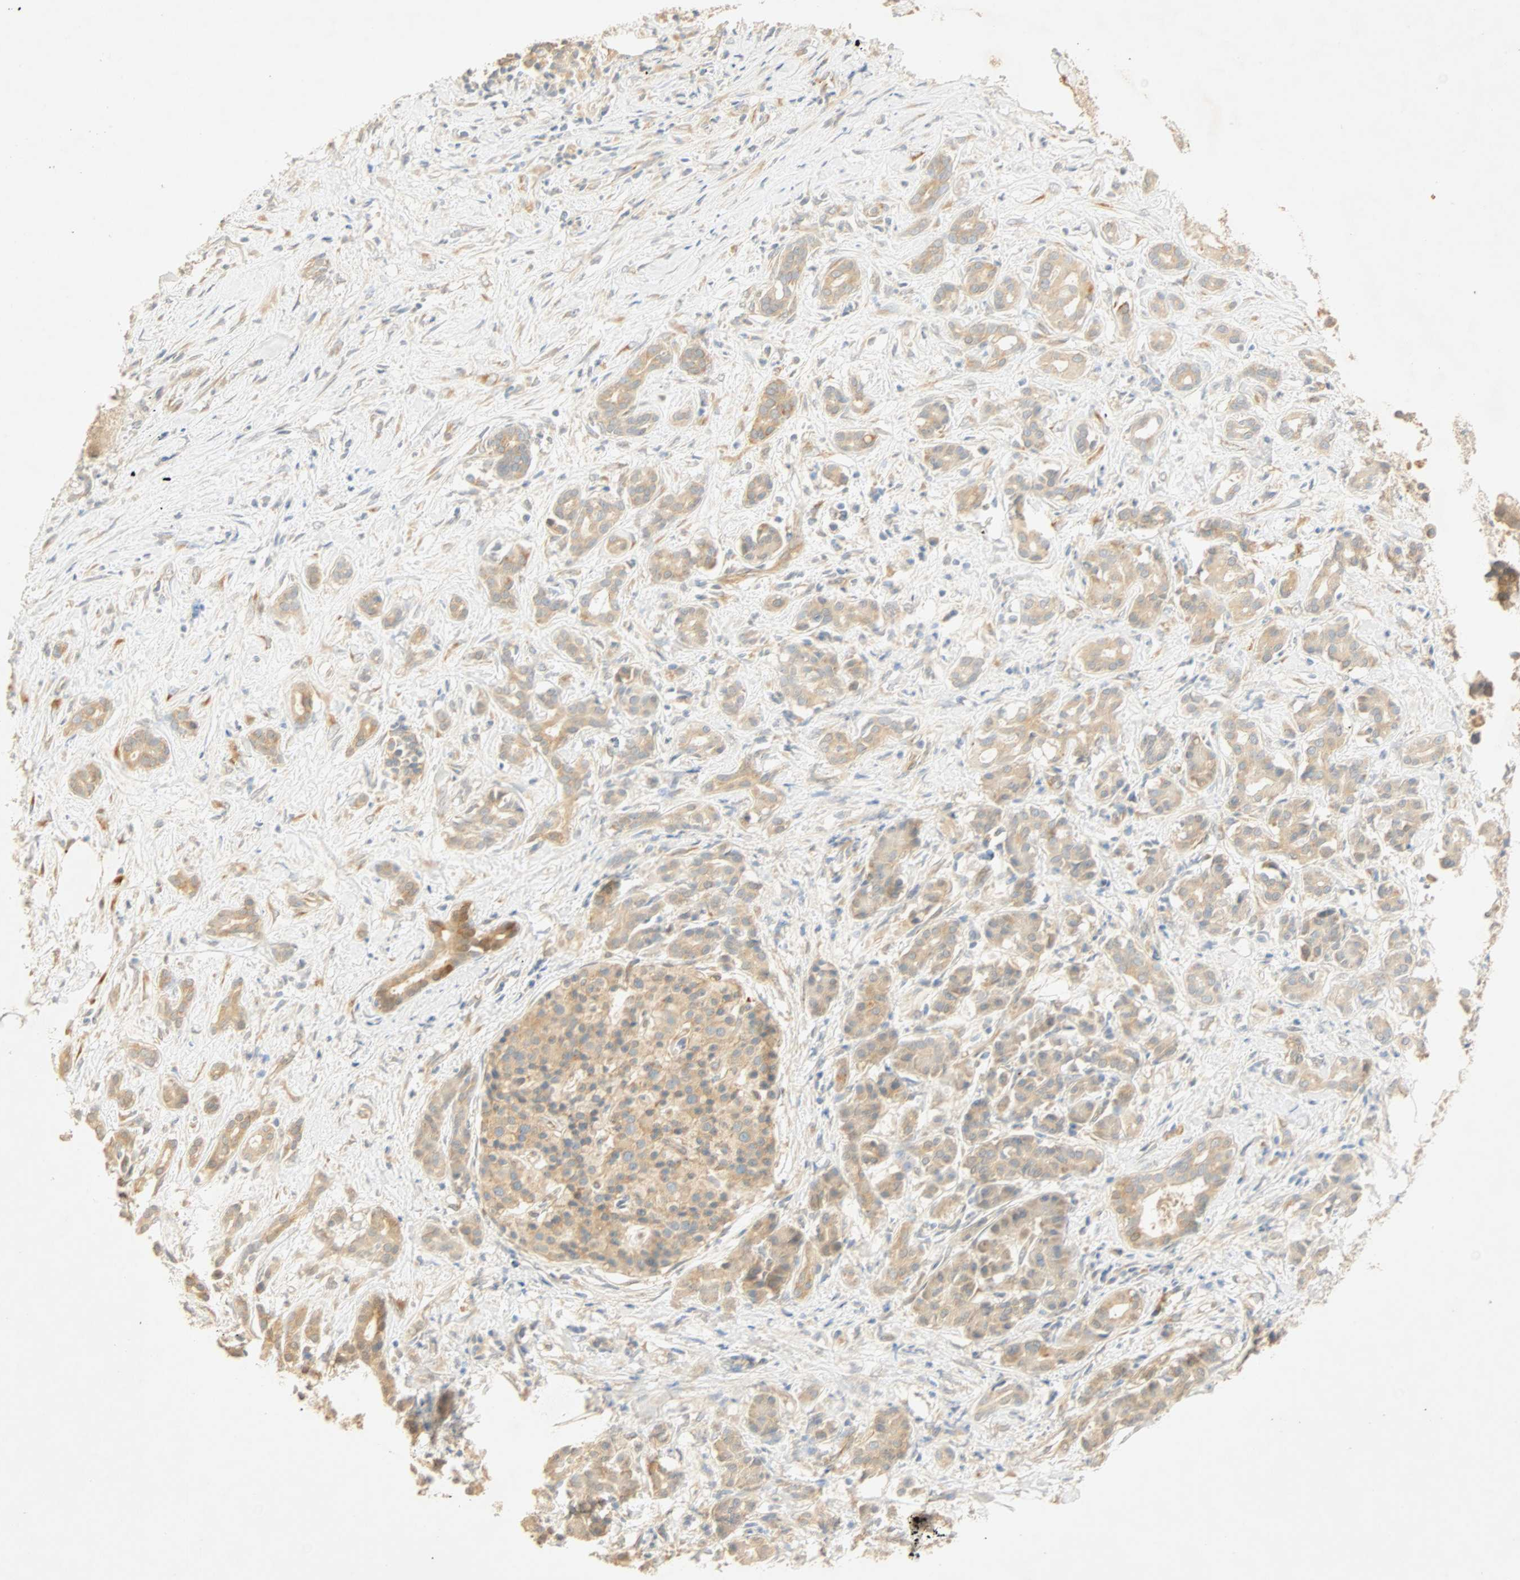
{"staining": {"intensity": "weak", "quantity": "25%-75%", "location": "cytoplasmic/membranous"}, "tissue": "pancreatic cancer", "cell_type": "Tumor cells", "image_type": "cancer", "snomed": [{"axis": "morphology", "description": "Adenocarcinoma, NOS"}, {"axis": "topography", "description": "Pancreas"}], "caption": "Human adenocarcinoma (pancreatic) stained for a protein (brown) displays weak cytoplasmic/membranous positive staining in about 25%-75% of tumor cells.", "gene": "SELENBP1", "patient": {"sex": "male", "age": 41}}